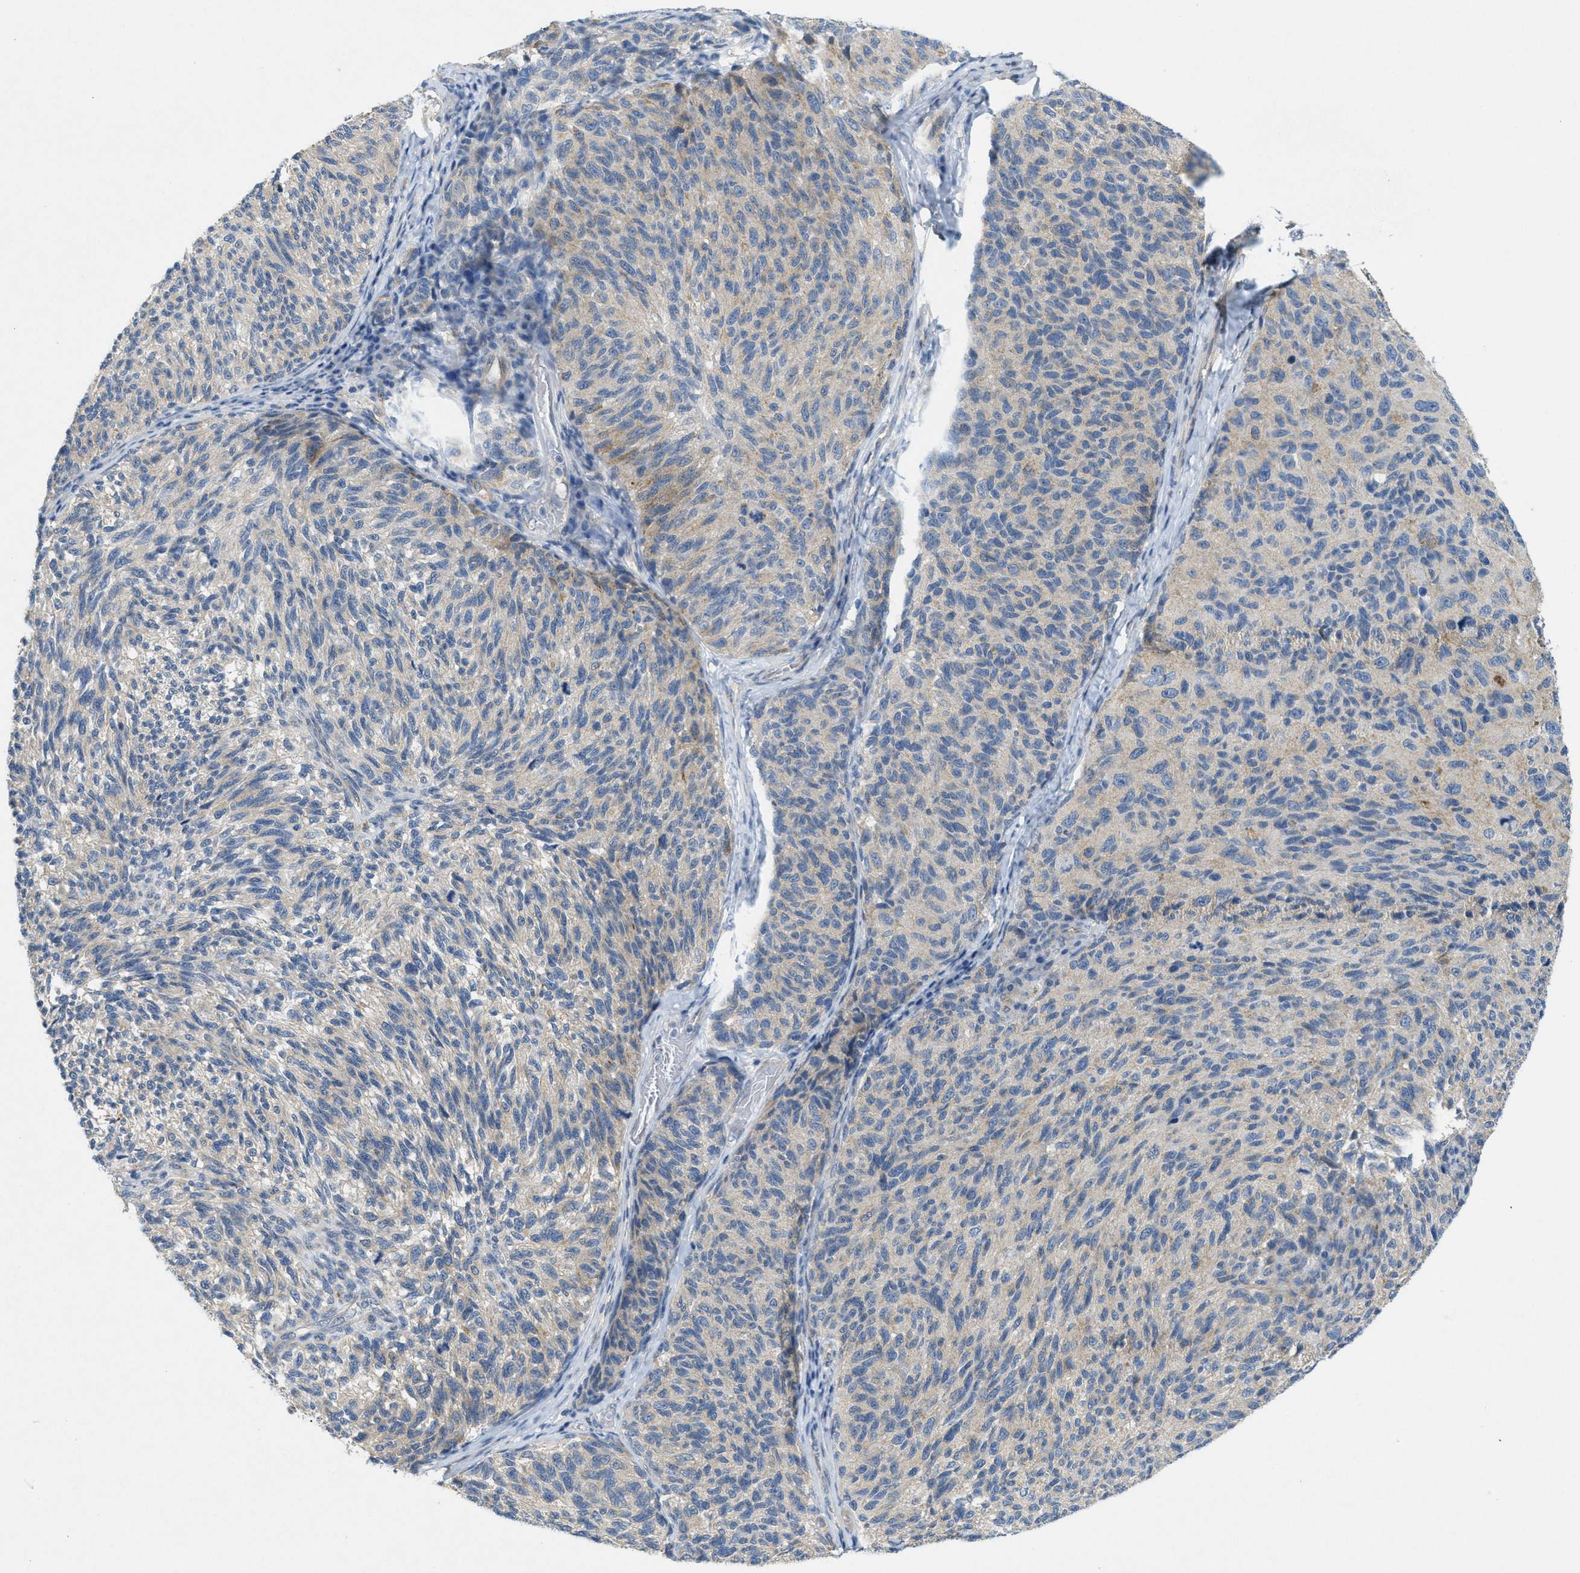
{"staining": {"intensity": "weak", "quantity": "25%-75%", "location": "cytoplasmic/membranous"}, "tissue": "melanoma", "cell_type": "Tumor cells", "image_type": "cancer", "snomed": [{"axis": "morphology", "description": "Malignant melanoma, NOS"}, {"axis": "topography", "description": "Skin"}], "caption": "About 25%-75% of tumor cells in malignant melanoma show weak cytoplasmic/membranous protein staining as visualized by brown immunohistochemical staining.", "gene": "ZFYVE9", "patient": {"sex": "female", "age": 73}}